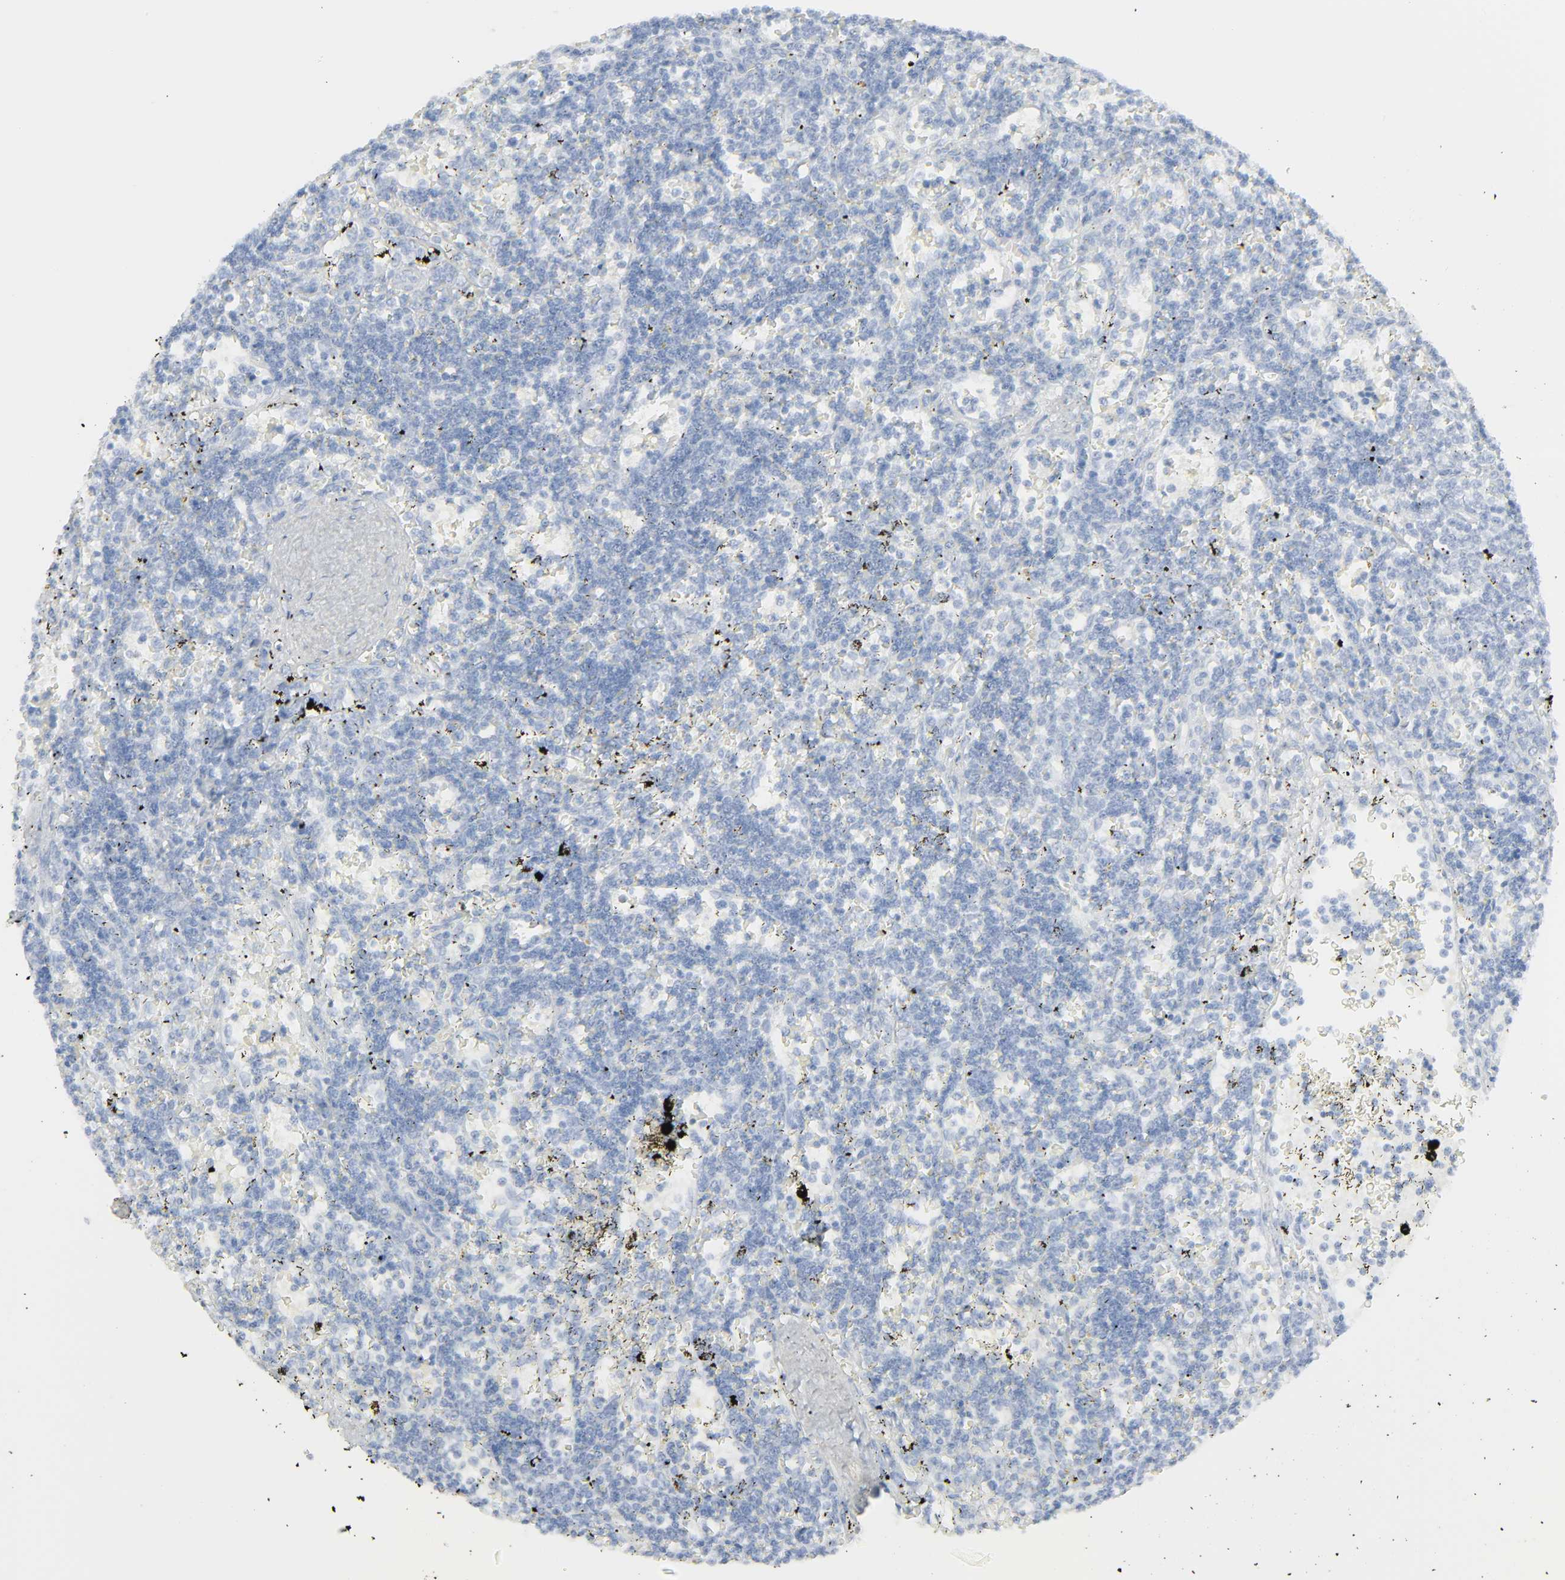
{"staining": {"intensity": "negative", "quantity": "none", "location": "none"}, "tissue": "lymphoma", "cell_type": "Tumor cells", "image_type": "cancer", "snomed": [{"axis": "morphology", "description": "Malignant lymphoma, non-Hodgkin's type, Low grade"}, {"axis": "topography", "description": "Spleen"}], "caption": "This is an immunohistochemistry (IHC) photomicrograph of lymphoma. There is no expression in tumor cells.", "gene": "ZBTB16", "patient": {"sex": "male", "age": 60}}